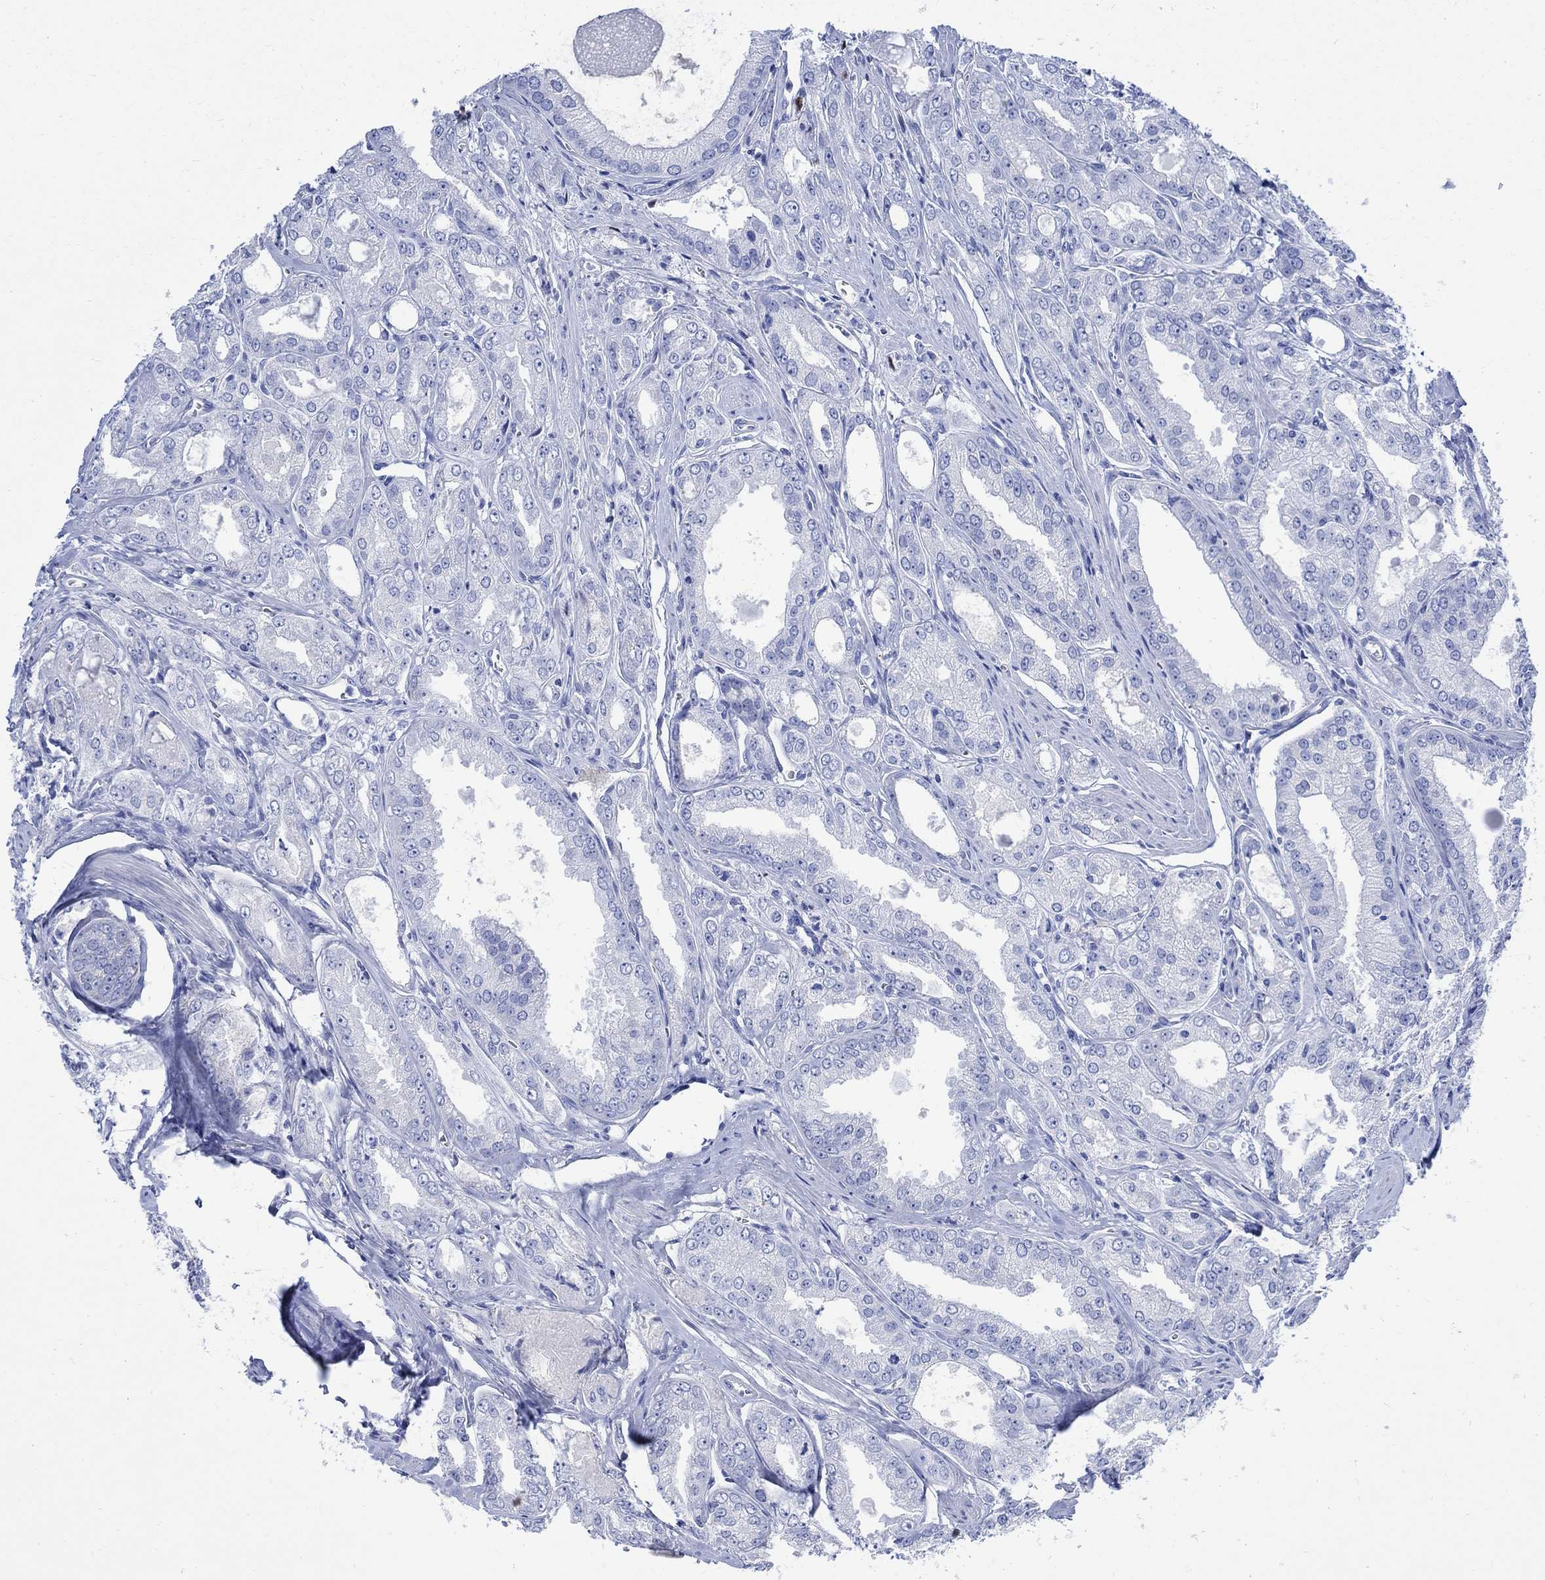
{"staining": {"intensity": "negative", "quantity": "none", "location": "none"}, "tissue": "prostate cancer", "cell_type": "Tumor cells", "image_type": "cancer", "snomed": [{"axis": "morphology", "description": "Adenocarcinoma, NOS"}, {"axis": "morphology", "description": "Adenocarcinoma, High grade"}, {"axis": "topography", "description": "Prostate"}], "caption": "Prostate cancer was stained to show a protein in brown. There is no significant positivity in tumor cells.", "gene": "CPLX2", "patient": {"sex": "male", "age": 70}}